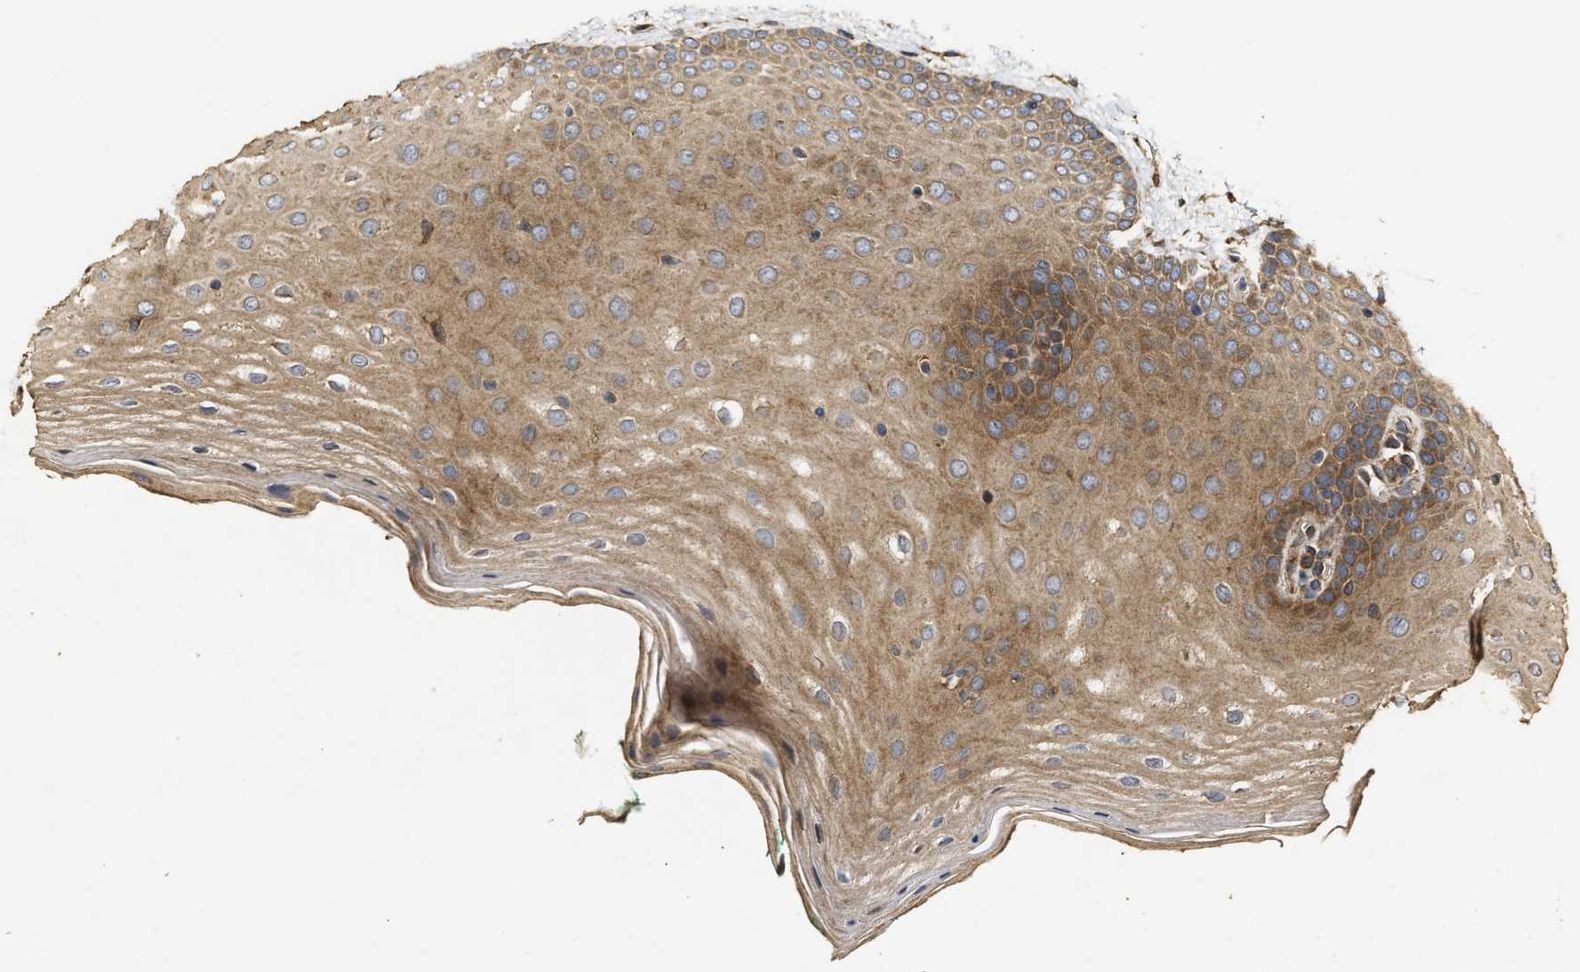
{"staining": {"intensity": "moderate", "quantity": ">75%", "location": "cytoplasmic/membranous"}, "tissue": "oral mucosa", "cell_type": "Squamous epithelial cells", "image_type": "normal", "snomed": [{"axis": "morphology", "description": "Normal tissue, NOS"}, {"axis": "topography", "description": "Skin"}, {"axis": "topography", "description": "Oral tissue"}], "caption": "Oral mucosa stained with a brown dye reveals moderate cytoplasmic/membranous positive staining in about >75% of squamous epithelial cells.", "gene": "NAV1", "patient": {"sex": "male", "age": 84}}